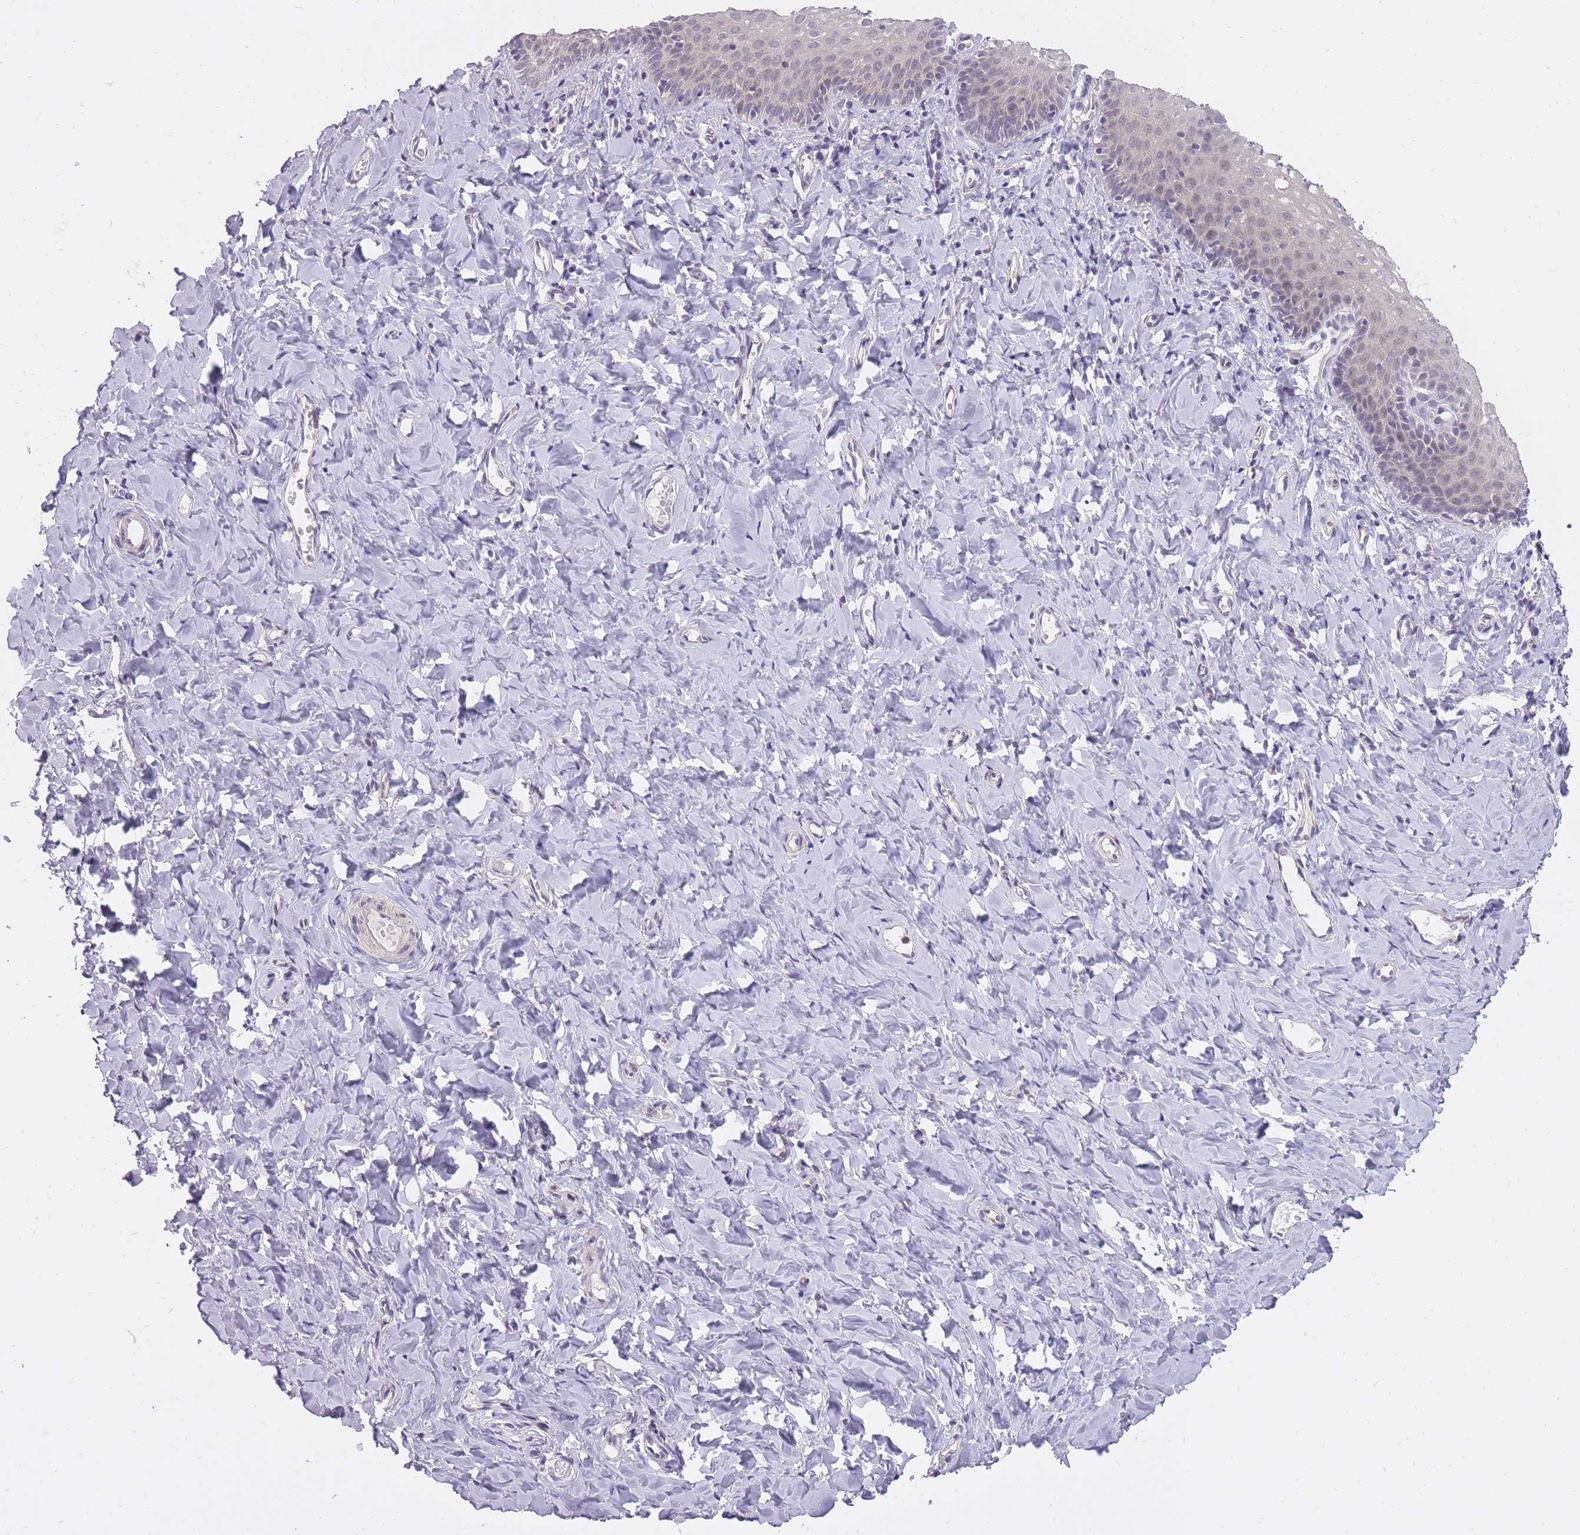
{"staining": {"intensity": "weak", "quantity": "25%-75%", "location": "nuclear"}, "tissue": "vagina", "cell_type": "Squamous epithelial cells", "image_type": "normal", "snomed": [{"axis": "morphology", "description": "Normal tissue, NOS"}, {"axis": "topography", "description": "Vagina"}], "caption": "Immunohistochemical staining of benign vagina shows weak nuclear protein staining in about 25%-75% of squamous epithelial cells.", "gene": "TIGD1", "patient": {"sex": "female", "age": 60}}